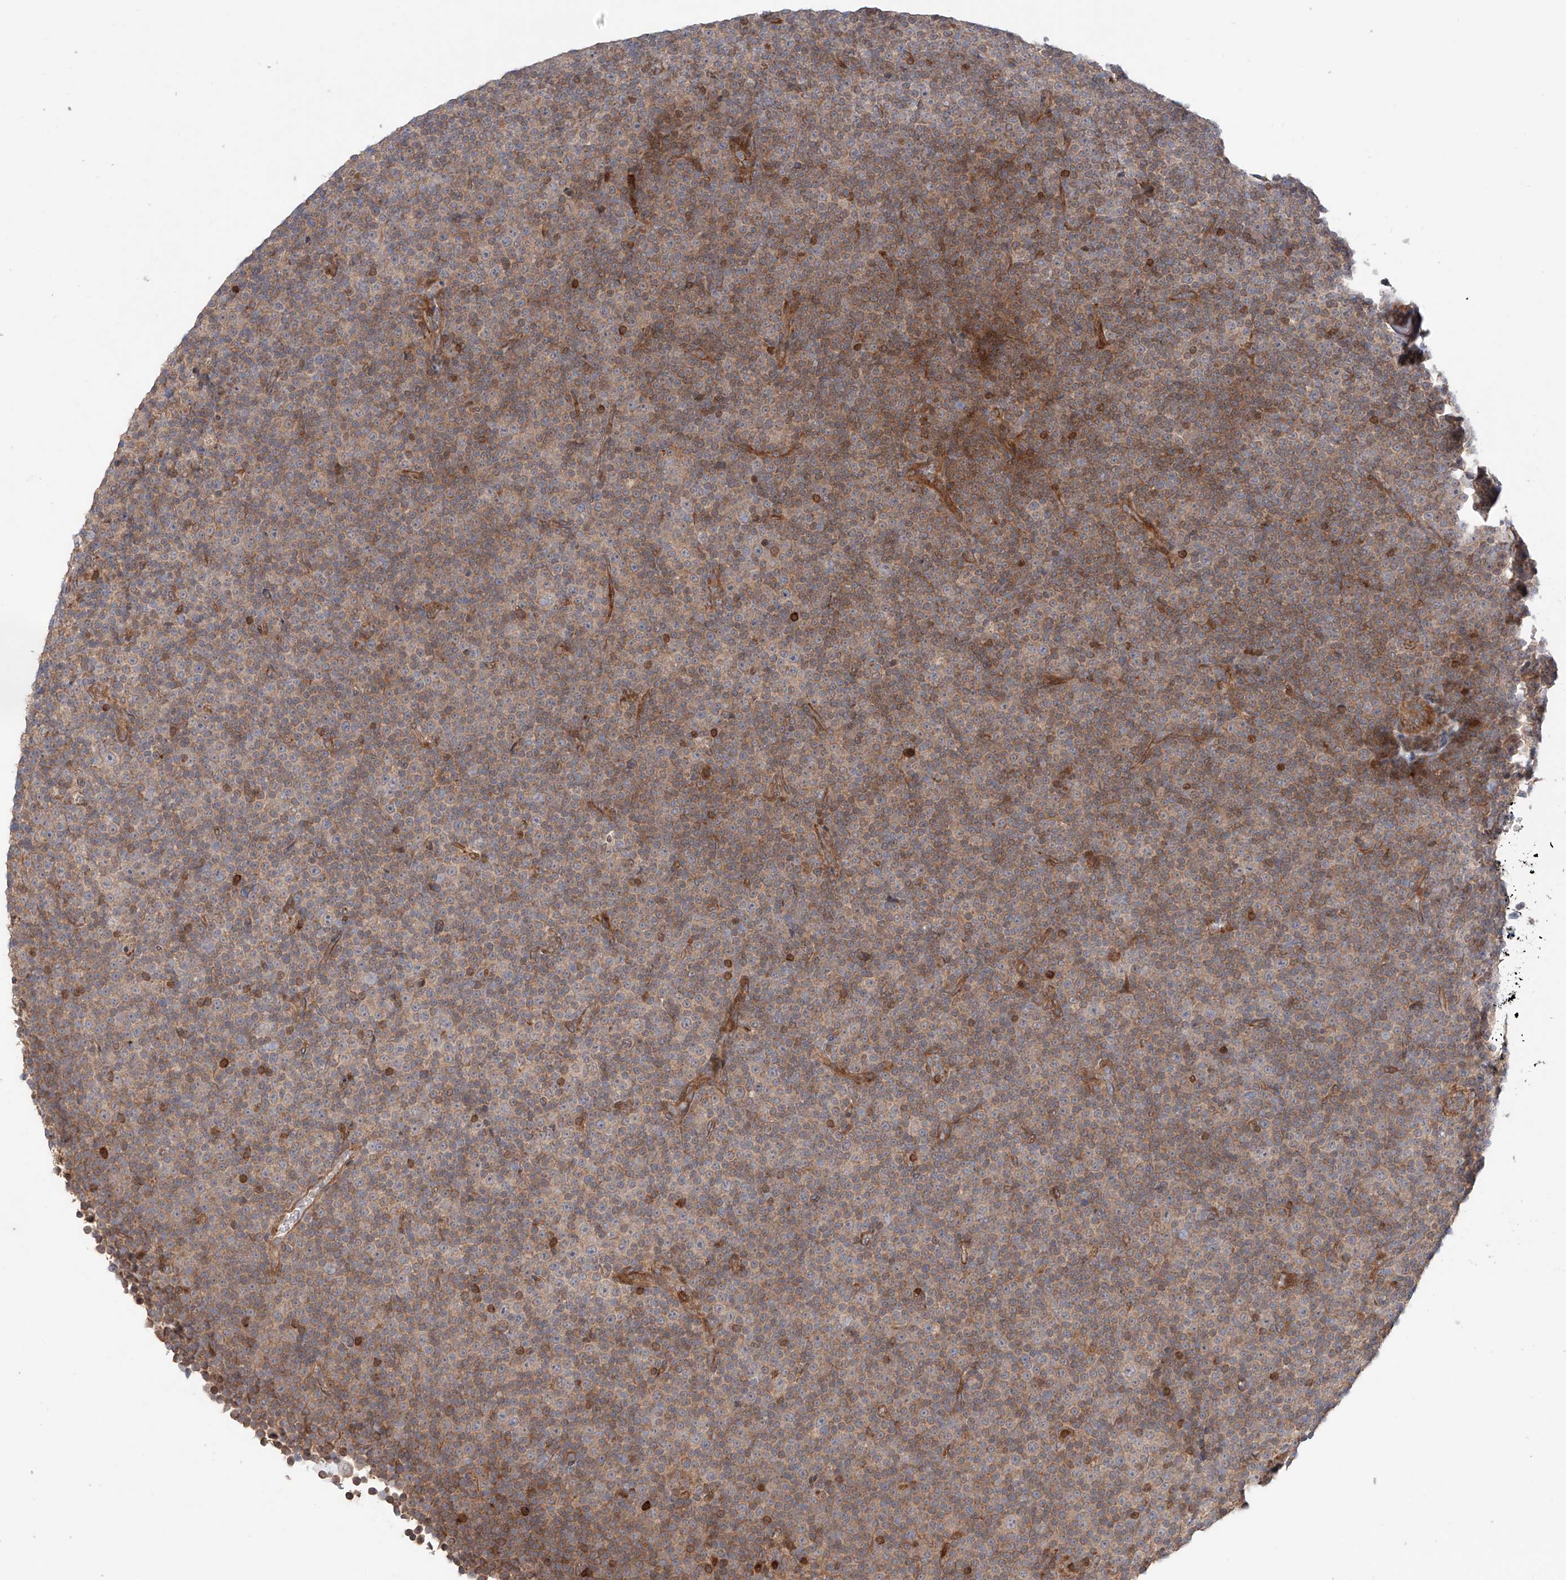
{"staining": {"intensity": "weak", "quantity": "25%-75%", "location": "cytoplasmic/membranous"}, "tissue": "lymphoma", "cell_type": "Tumor cells", "image_type": "cancer", "snomed": [{"axis": "morphology", "description": "Malignant lymphoma, non-Hodgkin's type, Low grade"}, {"axis": "topography", "description": "Lymph node"}], "caption": "Tumor cells exhibit low levels of weak cytoplasmic/membranous positivity in about 25%-75% of cells in malignant lymphoma, non-Hodgkin's type (low-grade). (DAB (3,3'-diaminobenzidine) IHC, brown staining for protein, blue staining for nuclei).", "gene": "IGSF22", "patient": {"sex": "female", "age": 67}}